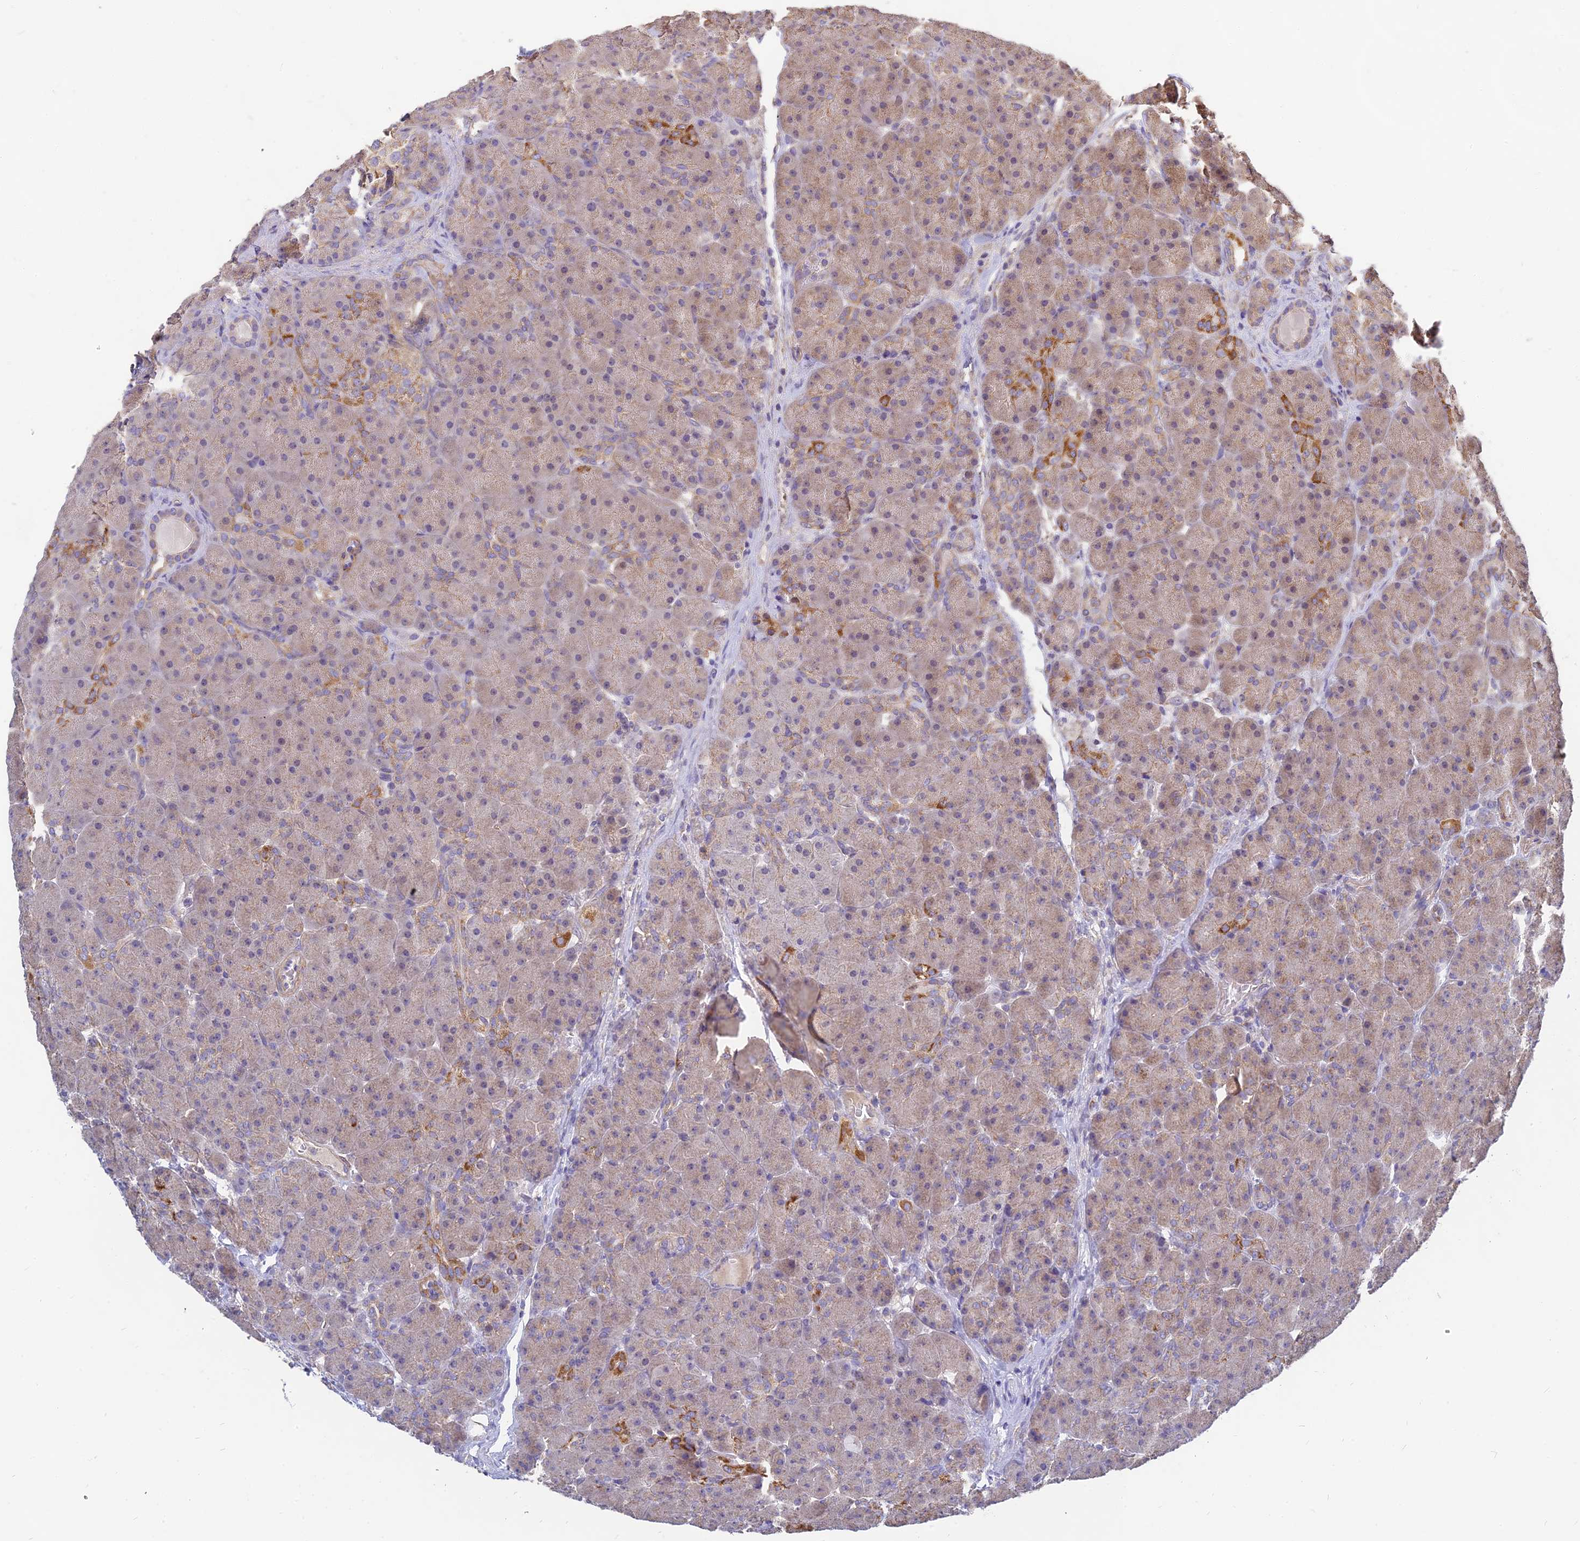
{"staining": {"intensity": "moderate", "quantity": "25%-75%", "location": "cytoplasmic/membranous"}, "tissue": "pancreas", "cell_type": "Exocrine glandular cells", "image_type": "normal", "snomed": [{"axis": "morphology", "description": "Normal tissue, NOS"}, {"axis": "topography", "description": "Pancreas"}], "caption": "A brown stain labels moderate cytoplasmic/membranous positivity of a protein in exocrine glandular cells of unremarkable pancreas.", "gene": "MRPL15", "patient": {"sex": "male", "age": 66}}